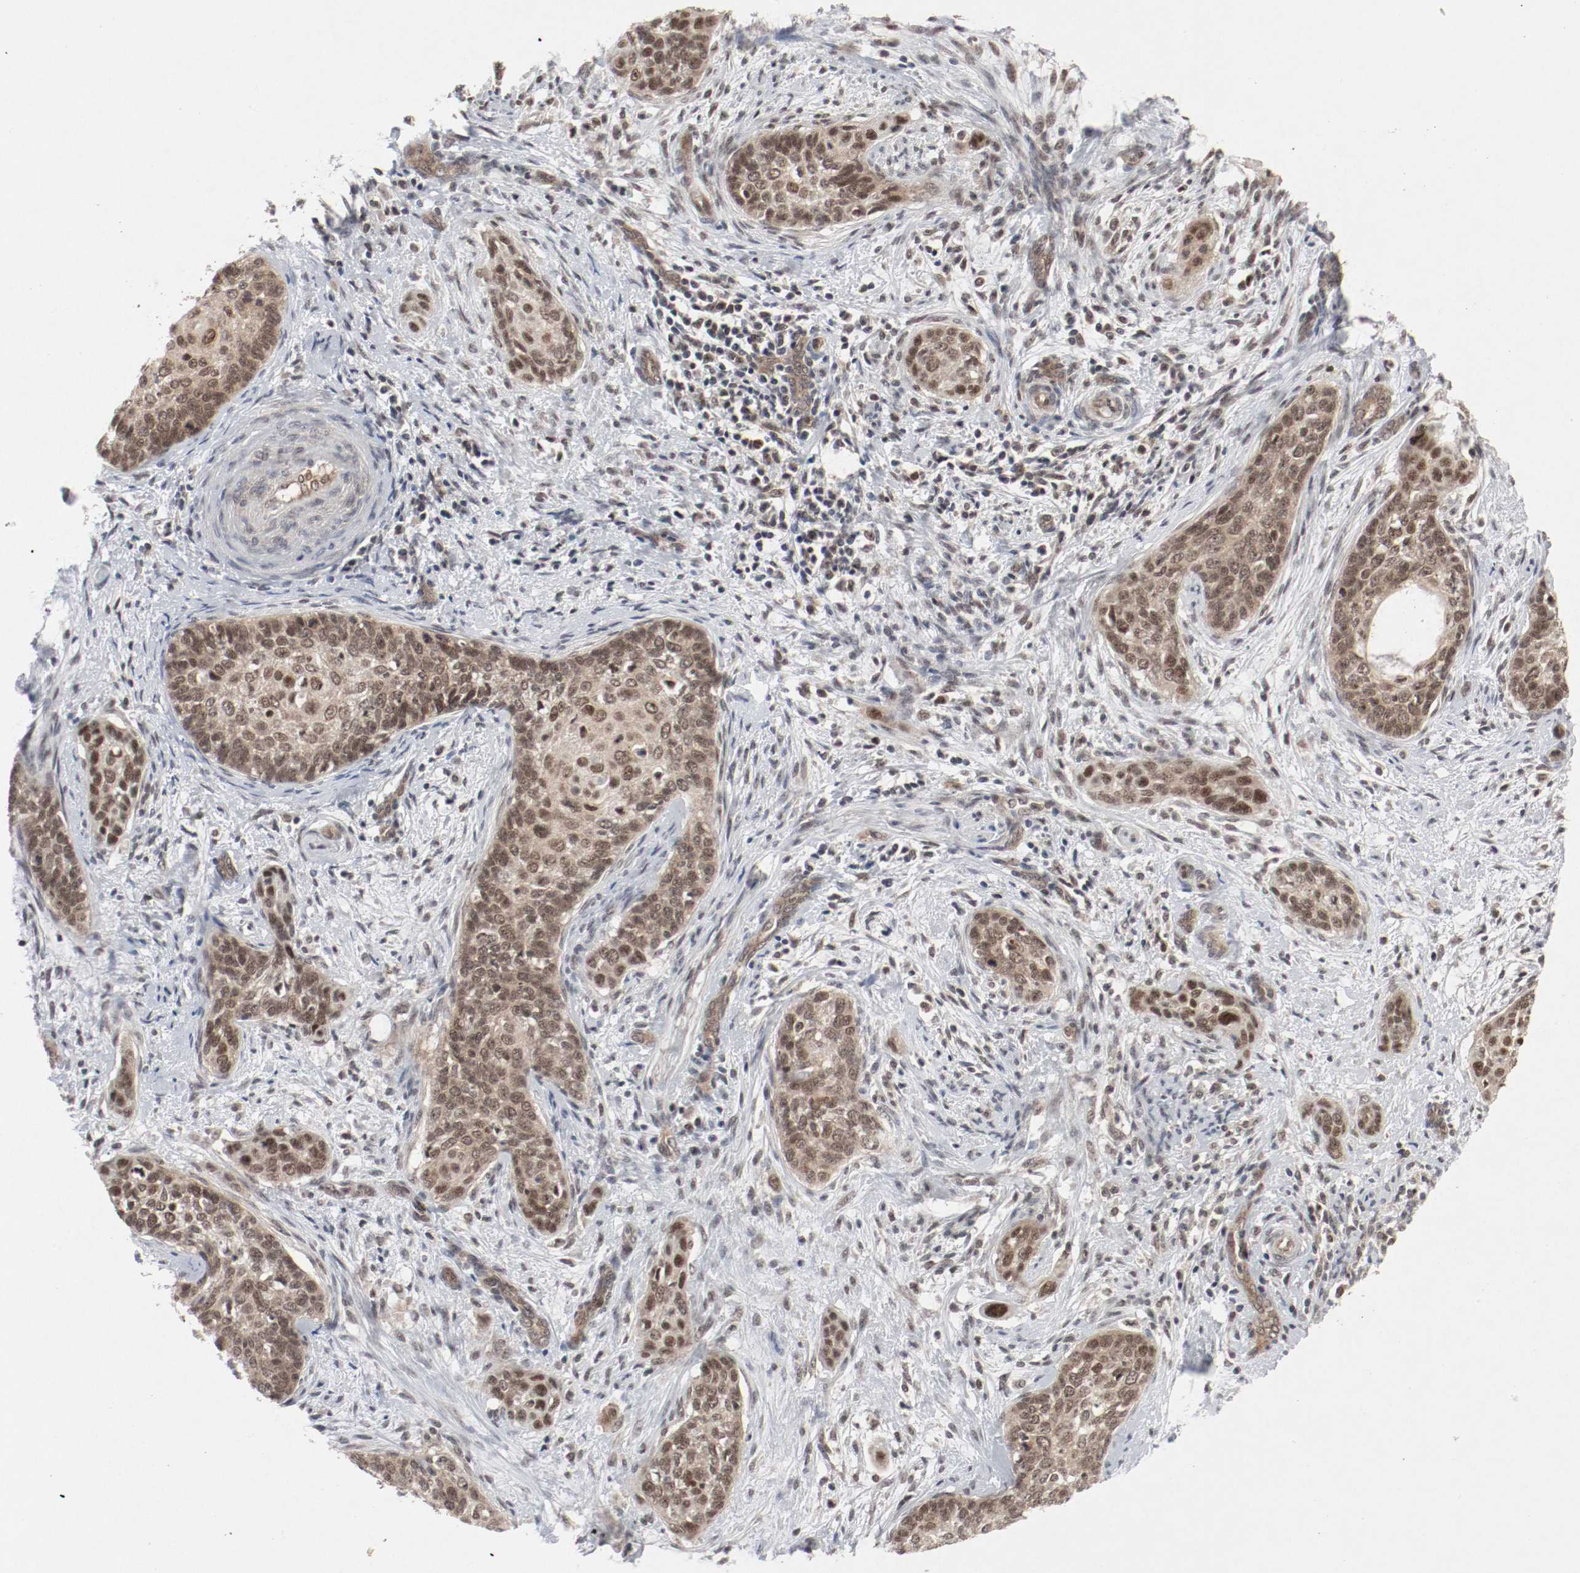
{"staining": {"intensity": "moderate", "quantity": ">75%", "location": "cytoplasmic/membranous,nuclear"}, "tissue": "cervical cancer", "cell_type": "Tumor cells", "image_type": "cancer", "snomed": [{"axis": "morphology", "description": "Squamous cell carcinoma, NOS"}, {"axis": "topography", "description": "Cervix"}], "caption": "Immunohistochemistry (IHC) image of human squamous cell carcinoma (cervical) stained for a protein (brown), which reveals medium levels of moderate cytoplasmic/membranous and nuclear staining in about >75% of tumor cells.", "gene": "CSNK2B", "patient": {"sex": "female", "age": 33}}